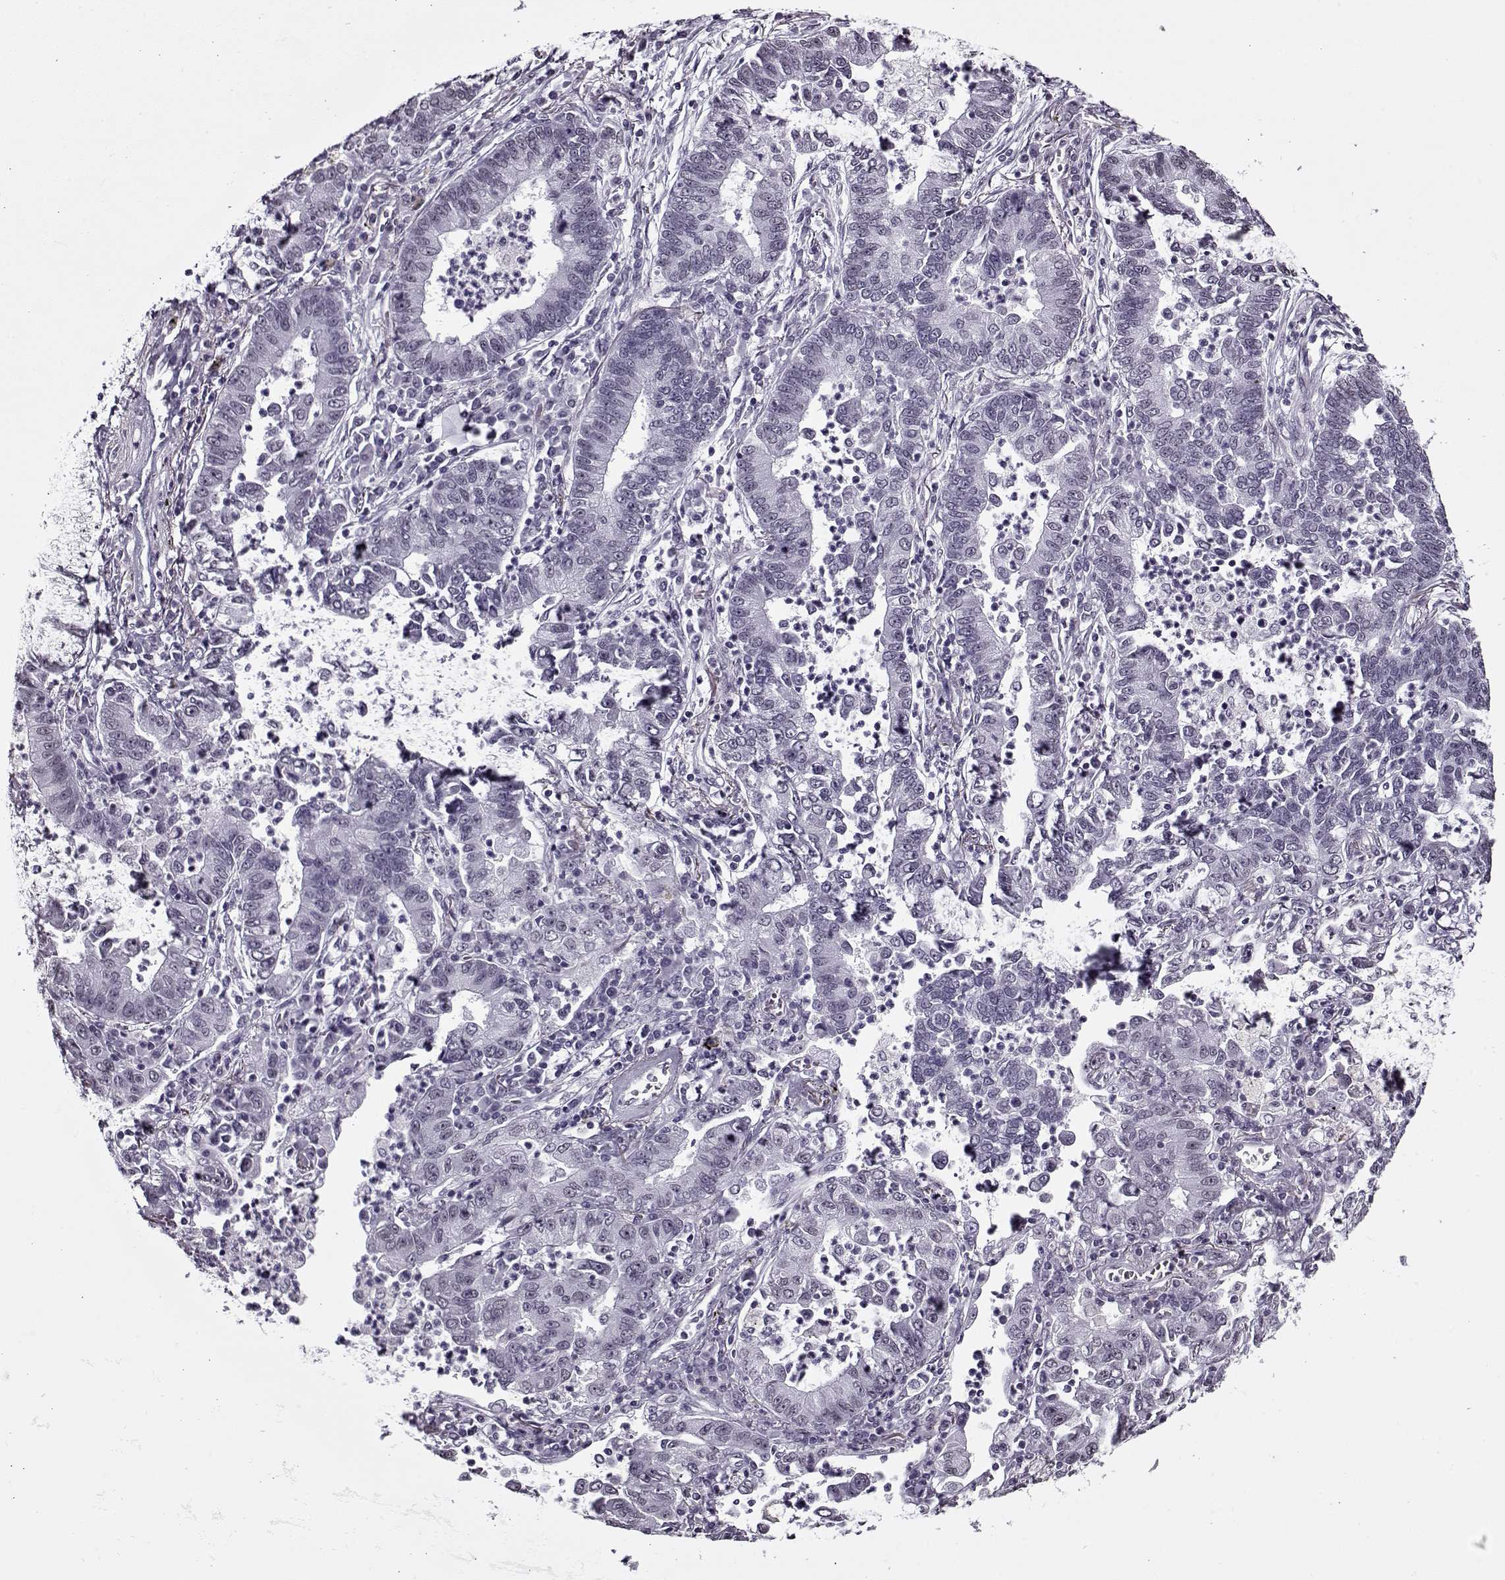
{"staining": {"intensity": "negative", "quantity": "none", "location": "none"}, "tissue": "lung cancer", "cell_type": "Tumor cells", "image_type": "cancer", "snomed": [{"axis": "morphology", "description": "Adenocarcinoma, NOS"}, {"axis": "topography", "description": "Lung"}], "caption": "Immunohistochemistry (IHC) photomicrograph of lung cancer (adenocarcinoma) stained for a protein (brown), which exhibits no expression in tumor cells. (DAB immunohistochemistry (IHC) with hematoxylin counter stain).", "gene": "PRMT8", "patient": {"sex": "female", "age": 57}}